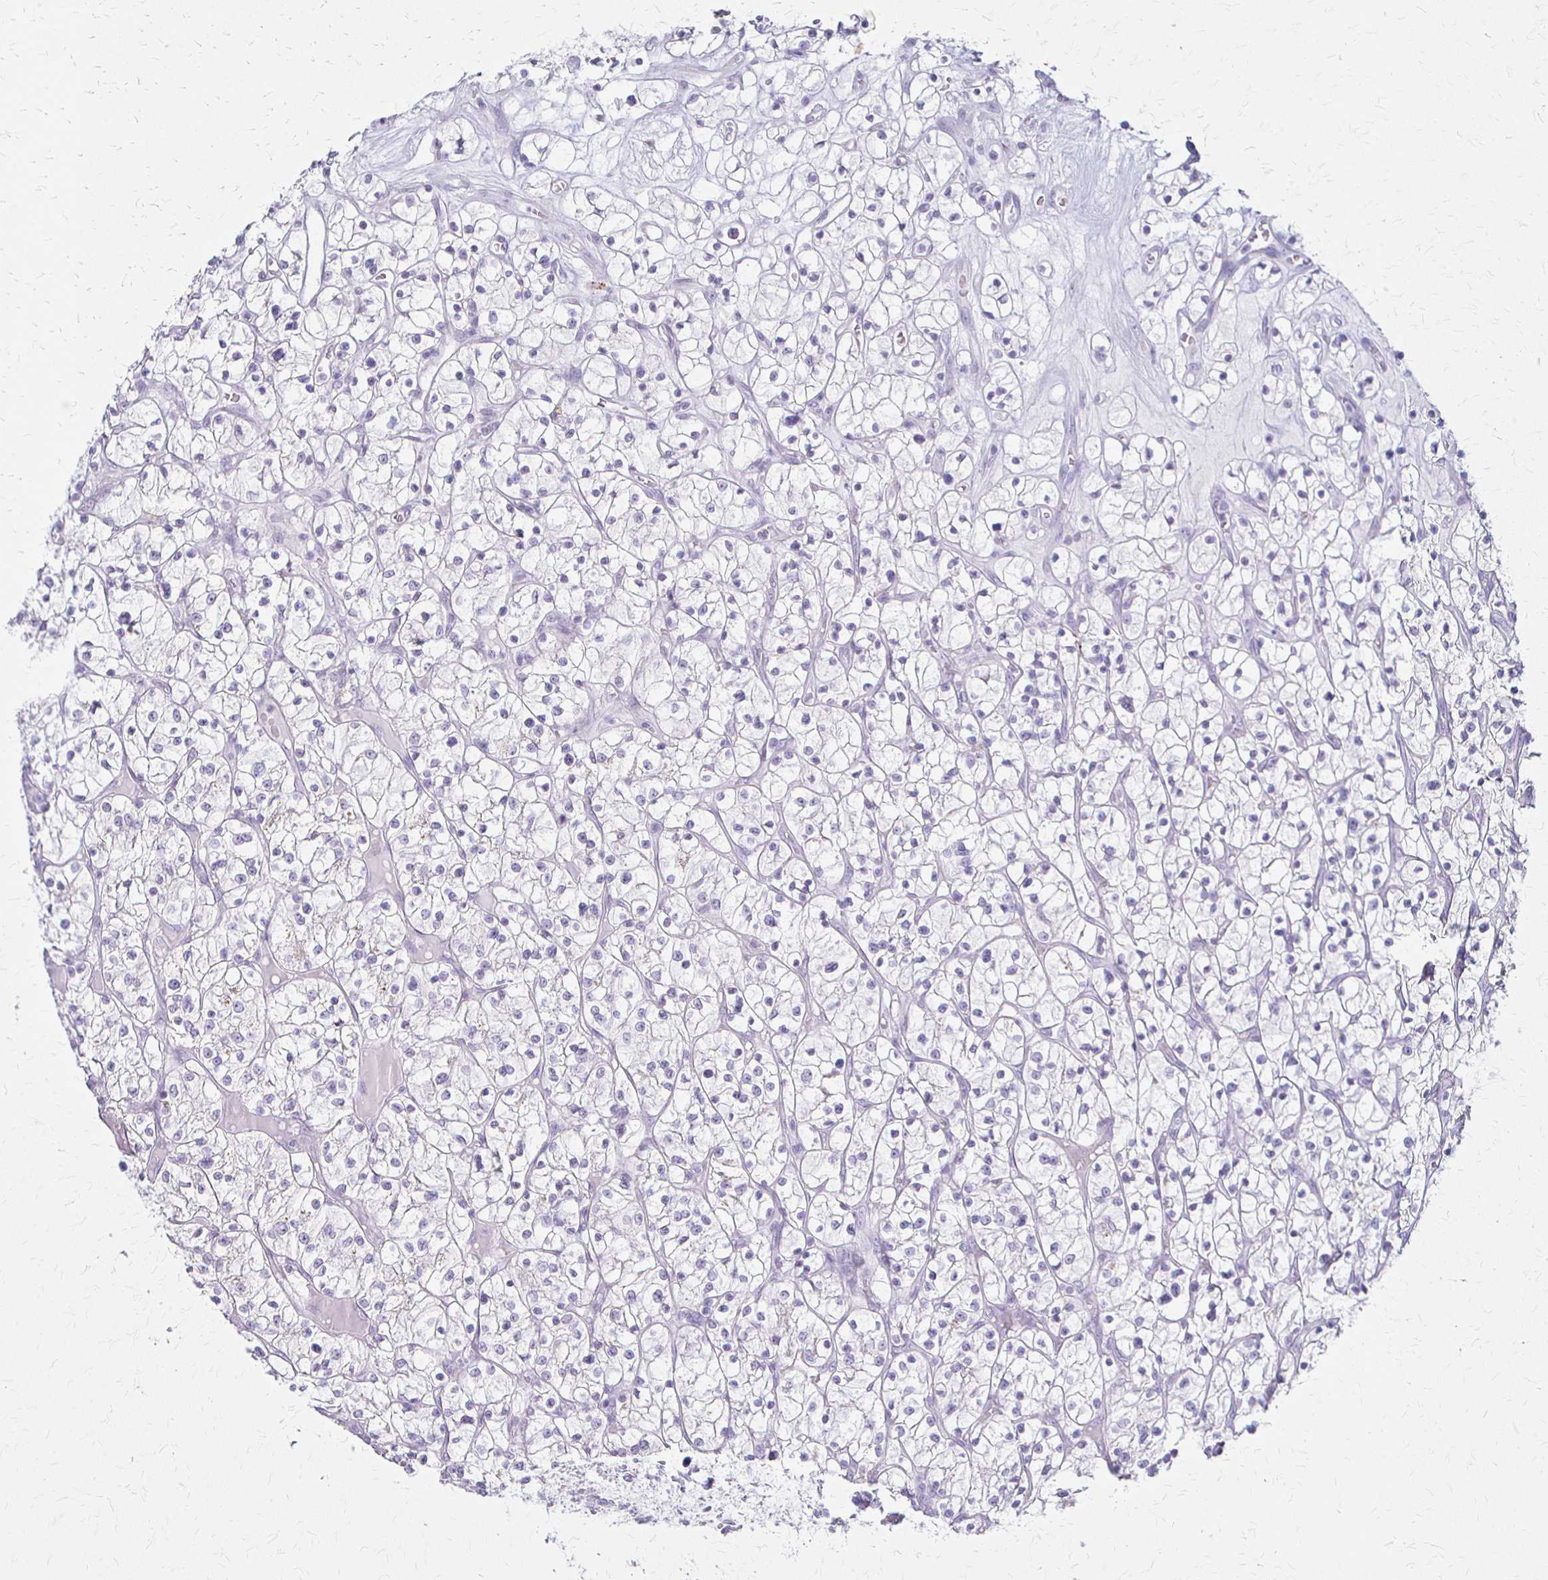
{"staining": {"intensity": "negative", "quantity": "none", "location": "none"}, "tissue": "renal cancer", "cell_type": "Tumor cells", "image_type": "cancer", "snomed": [{"axis": "morphology", "description": "Adenocarcinoma, NOS"}, {"axis": "topography", "description": "Kidney"}], "caption": "This image is of adenocarcinoma (renal) stained with immunohistochemistry to label a protein in brown with the nuclei are counter-stained blue. There is no staining in tumor cells.", "gene": "ACP5", "patient": {"sex": "female", "age": 64}}